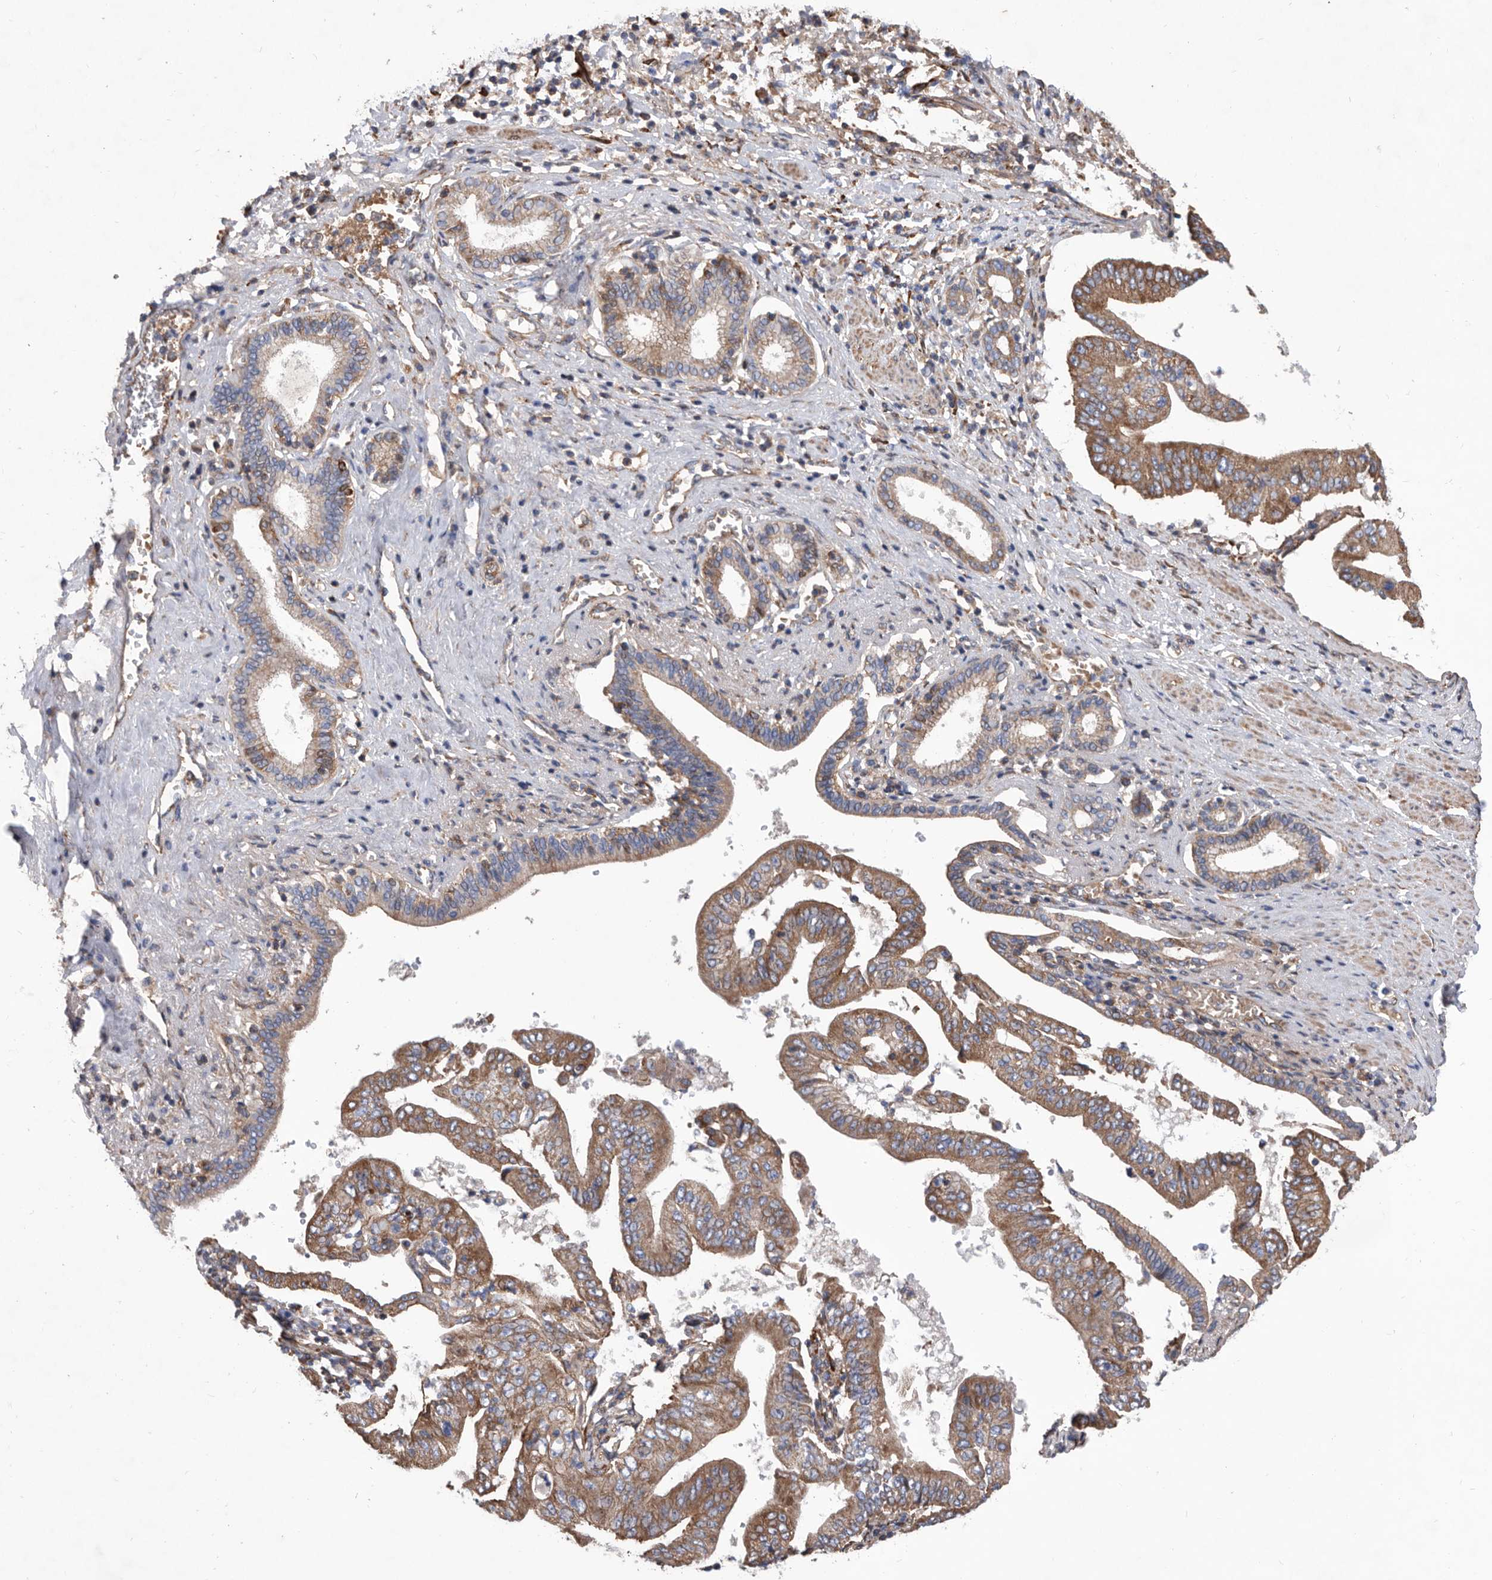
{"staining": {"intensity": "moderate", "quantity": ">75%", "location": "cytoplasmic/membranous"}, "tissue": "pancreatic cancer", "cell_type": "Tumor cells", "image_type": "cancer", "snomed": [{"axis": "morphology", "description": "Adenocarcinoma, NOS"}, {"axis": "topography", "description": "Pancreas"}], "caption": "Pancreatic cancer (adenocarcinoma) stained for a protein (brown) displays moderate cytoplasmic/membranous positive expression in about >75% of tumor cells.", "gene": "ATP13A3", "patient": {"sex": "female", "age": 77}}